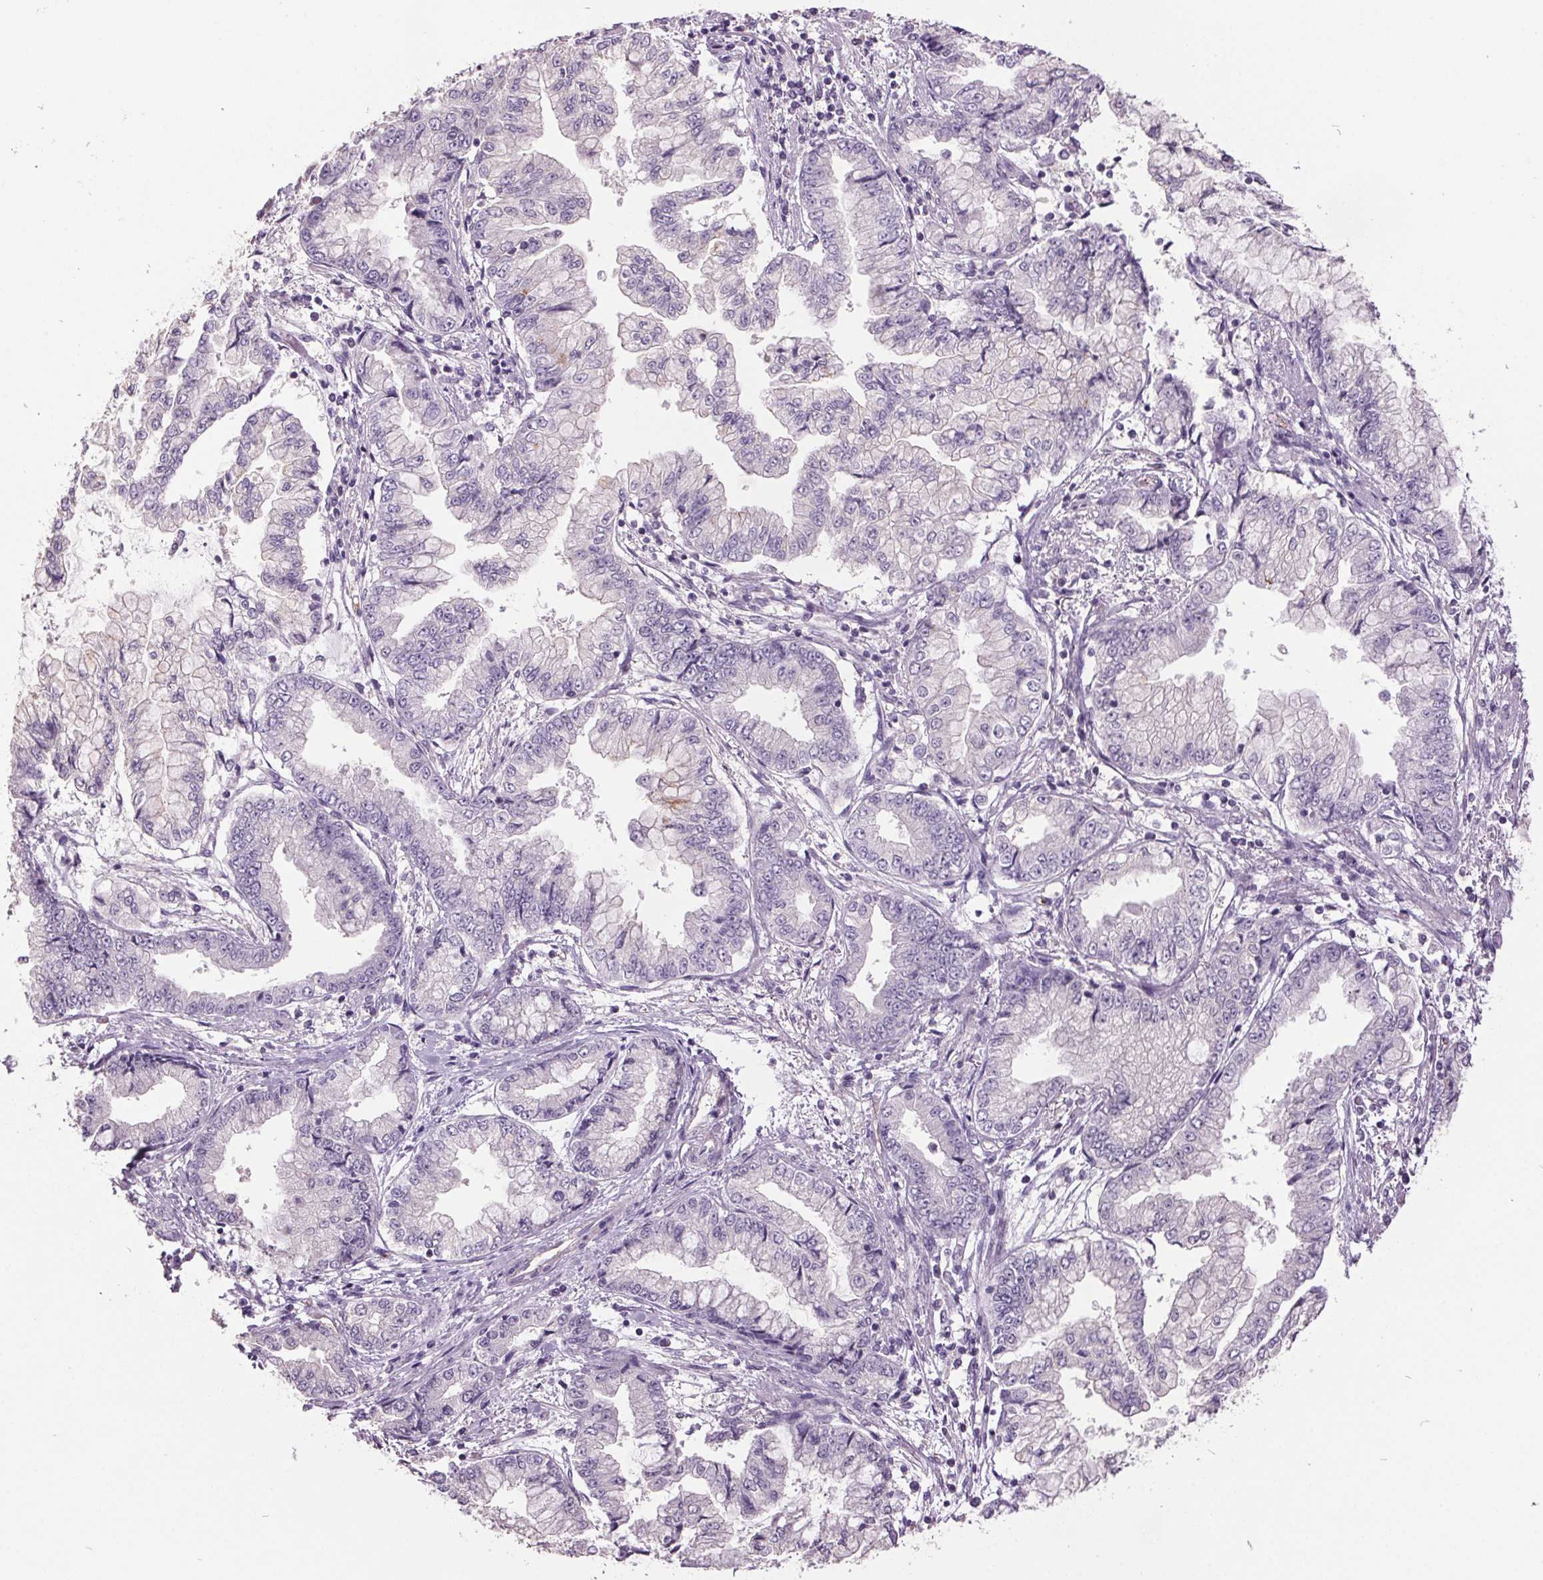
{"staining": {"intensity": "negative", "quantity": "none", "location": "none"}, "tissue": "stomach cancer", "cell_type": "Tumor cells", "image_type": "cancer", "snomed": [{"axis": "morphology", "description": "Adenocarcinoma, NOS"}, {"axis": "topography", "description": "Stomach, upper"}], "caption": "Immunohistochemical staining of adenocarcinoma (stomach) shows no significant staining in tumor cells.", "gene": "C2orf16", "patient": {"sex": "female", "age": 74}}